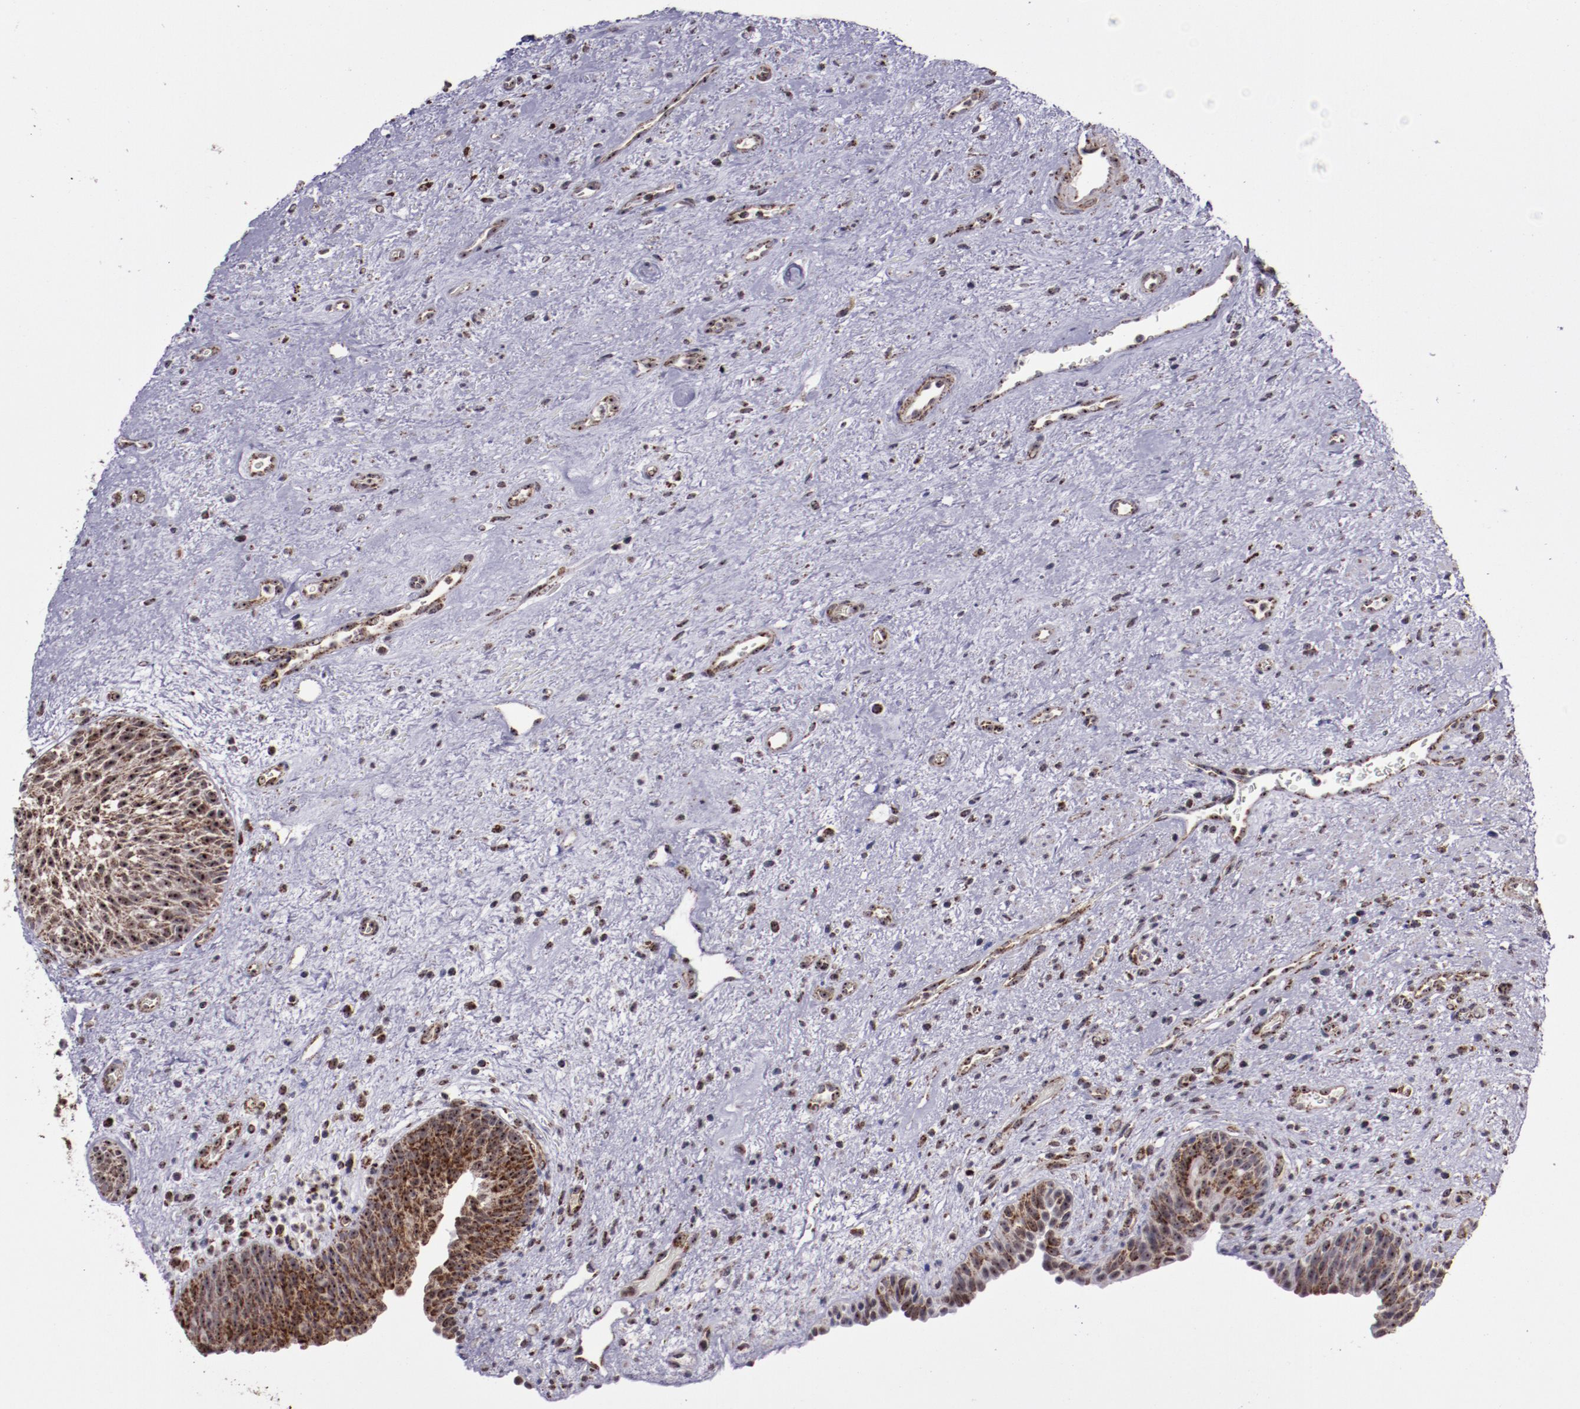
{"staining": {"intensity": "strong", "quantity": ">75%", "location": "cytoplasmic/membranous"}, "tissue": "urinary bladder", "cell_type": "Urothelial cells", "image_type": "normal", "snomed": [{"axis": "morphology", "description": "Normal tissue, NOS"}, {"axis": "topography", "description": "Urinary bladder"}], "caption": "IHC histopathology image of unremarkable urinary bladder: human urinary bladder stained using immunohistochemistry (IHC) reveals high levels of strong protein expression localized specifically in the cytoplasmic/membranous of urothelial cells, appearing as a cytoplasmic/membranous brown color.", "gene": "LONP1", "patient": {"sex": "male", "age": 48}}